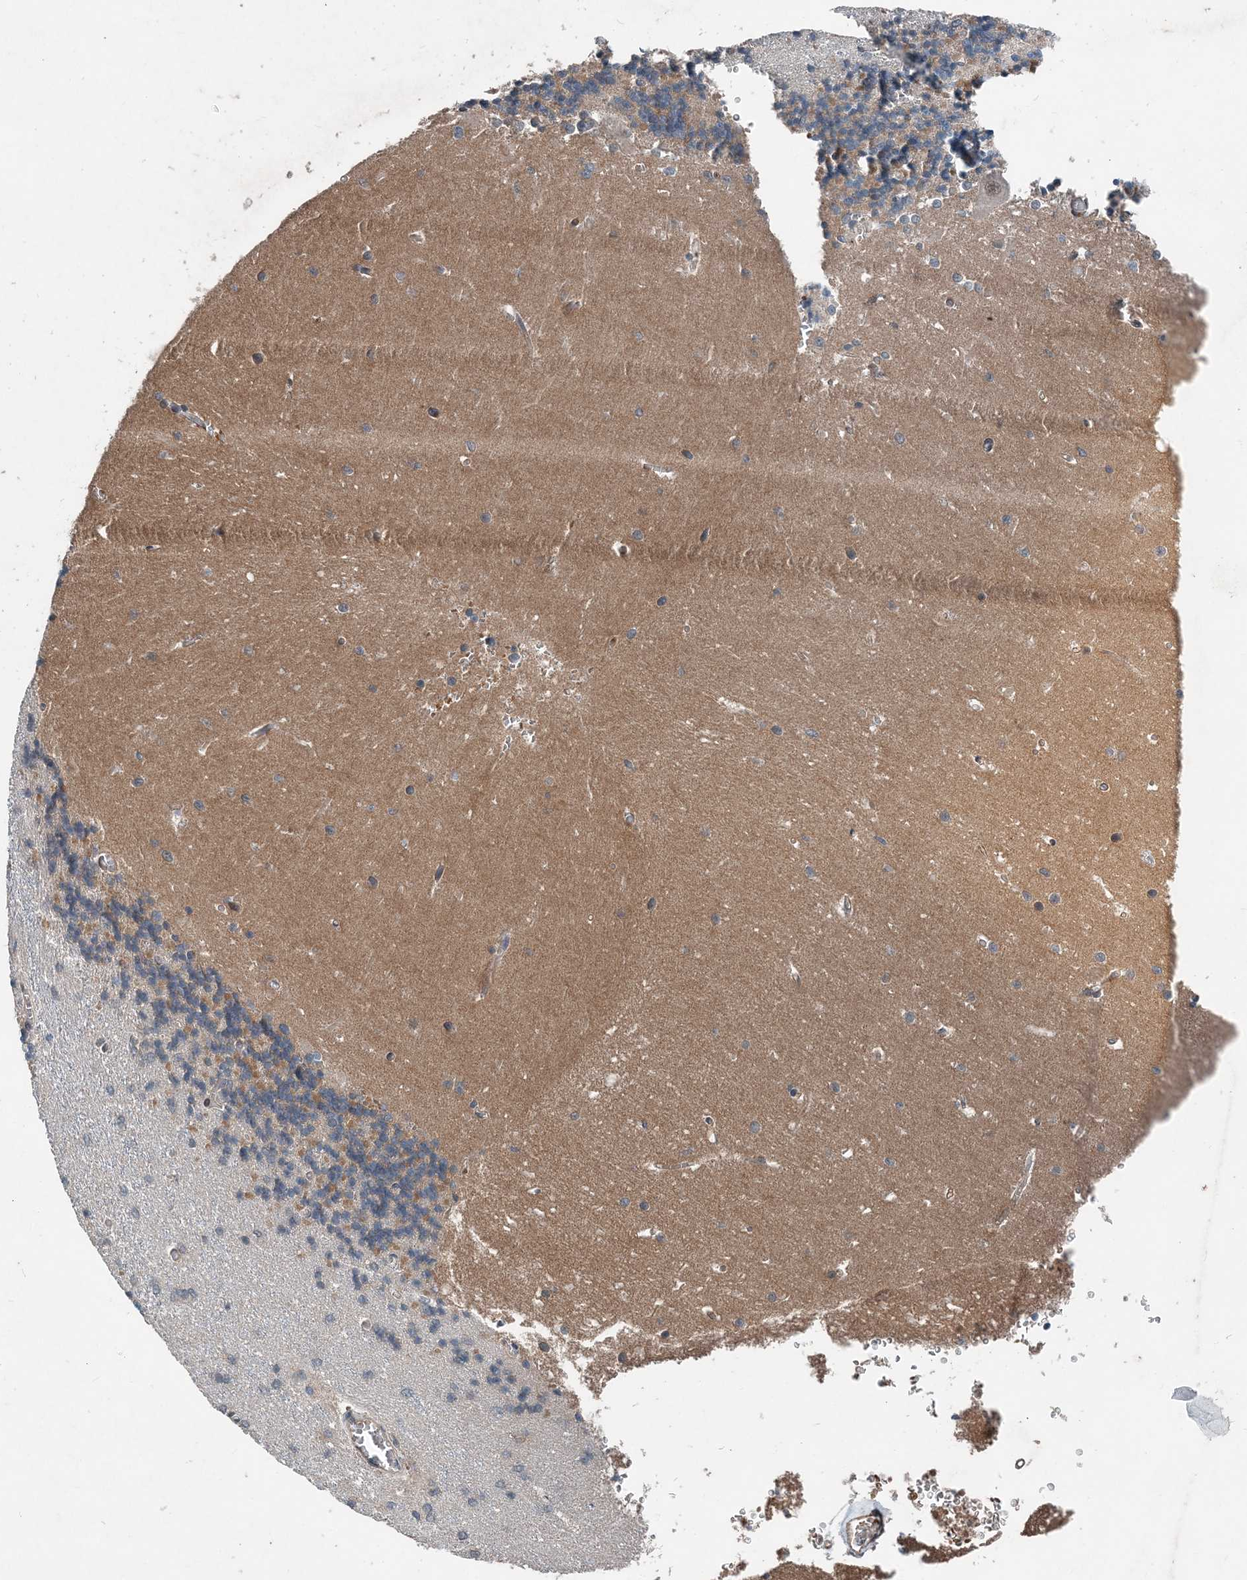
{"staining": {"intensity": "moderate", "quantity": "<25%", "location": "cytoplasmic/membranous"}, "tissue": "cerebellum", "cell_type": "Cells in granular layer", "image_type": "normal", "snomed": [{"axis": "morphology", "description": "Normal tissue, NOS"}, {"axis": "topography", "description": "Cerebellum"}], "caption": "The immunohistochemical stain labels moderate cytoplasmic/membranous expression in cells in granular layer of unremarkable cerebellum. Using DAB (3,3'-diaminobenzidine) (brown) and hematoxylin (blue) stains, captured at high magnification using brightfield microscopy.", "gene": "SMPD3", "patient": {"sex": "male", "age": 37}}